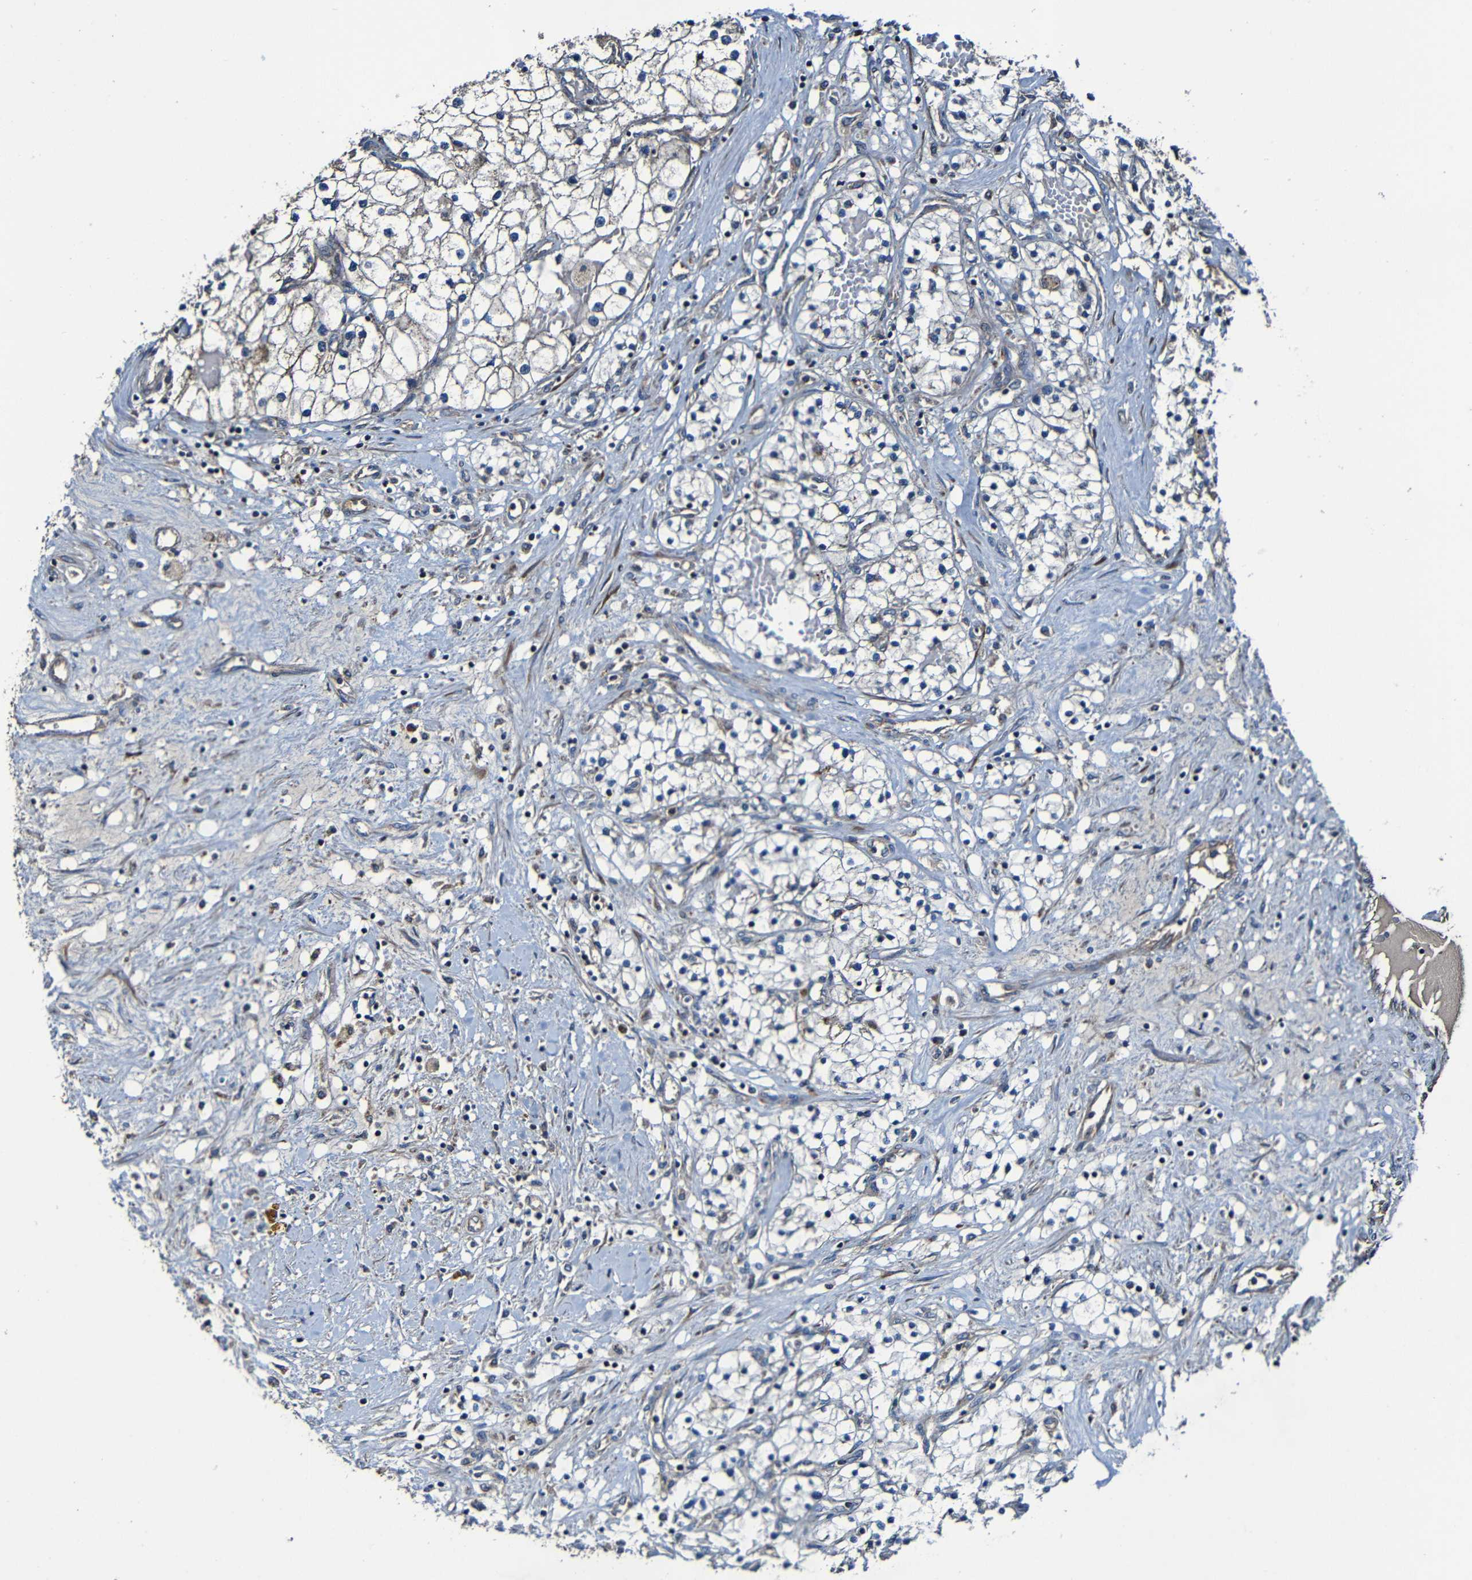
{"staining": {"intensity": "weak", "quantity": "<25%", "location": "cytoplasmic/membranous"}, "tissue": "renal cancer", "cell_type": "Tumor cells", "image_type": "cancer", "snomed": [{"axis": "morphology", "description": "Adenocarcinoma, NOS"}, {"axis": "topography", "description": "Kidney"}], "caption": "A histopathology image of adenocarcinoma (renal) stained for a protein exhibits no brown staining in tumor cells. (Brightfield microscopy of DAB (3,3'-diaminobenzidine) IHC at high magnification).", "gene": "ADAM15", "patient": {"sex": "male", "age": 68}}